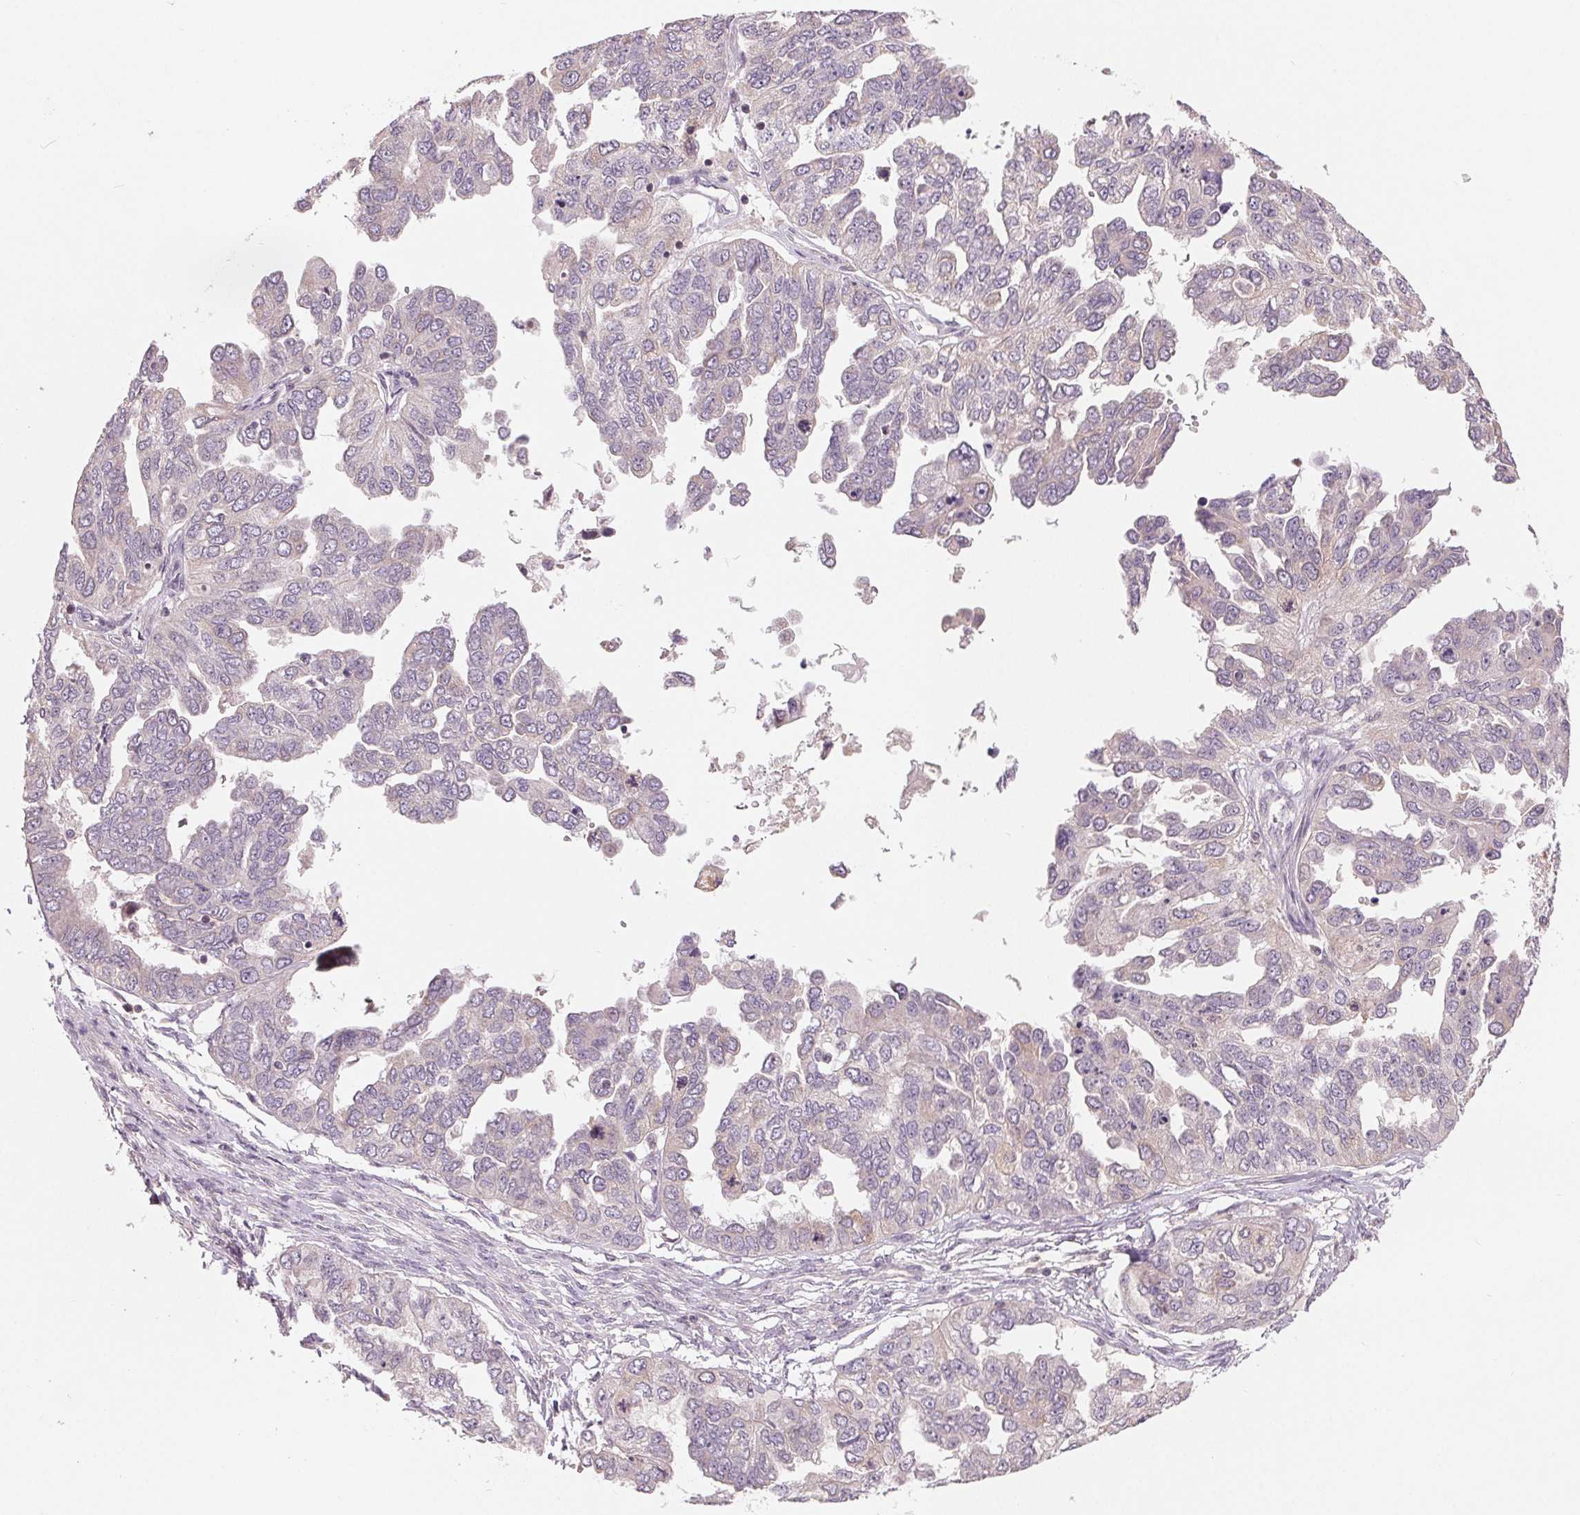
{"staining": {"intensity": "negative", "quantity": "none", "location": "none"}, "tissue": "ovarian cancer", "cell_type": "Tumor cells", "image_type": "cancer", "snomed": [{"axis": "morphology", "description": "Cystadenocarcinoma, serous, NOS"}, {"axis": "topography", "description": "Ovary"}], "caption": "Immunohistochemical staining of human ovarian cancer (serous cystadenocarcinoma) demonstrates no significant staining in tumor cells.", "gene": "AQP8", "patient": {"sex": "female", "age": 53}}